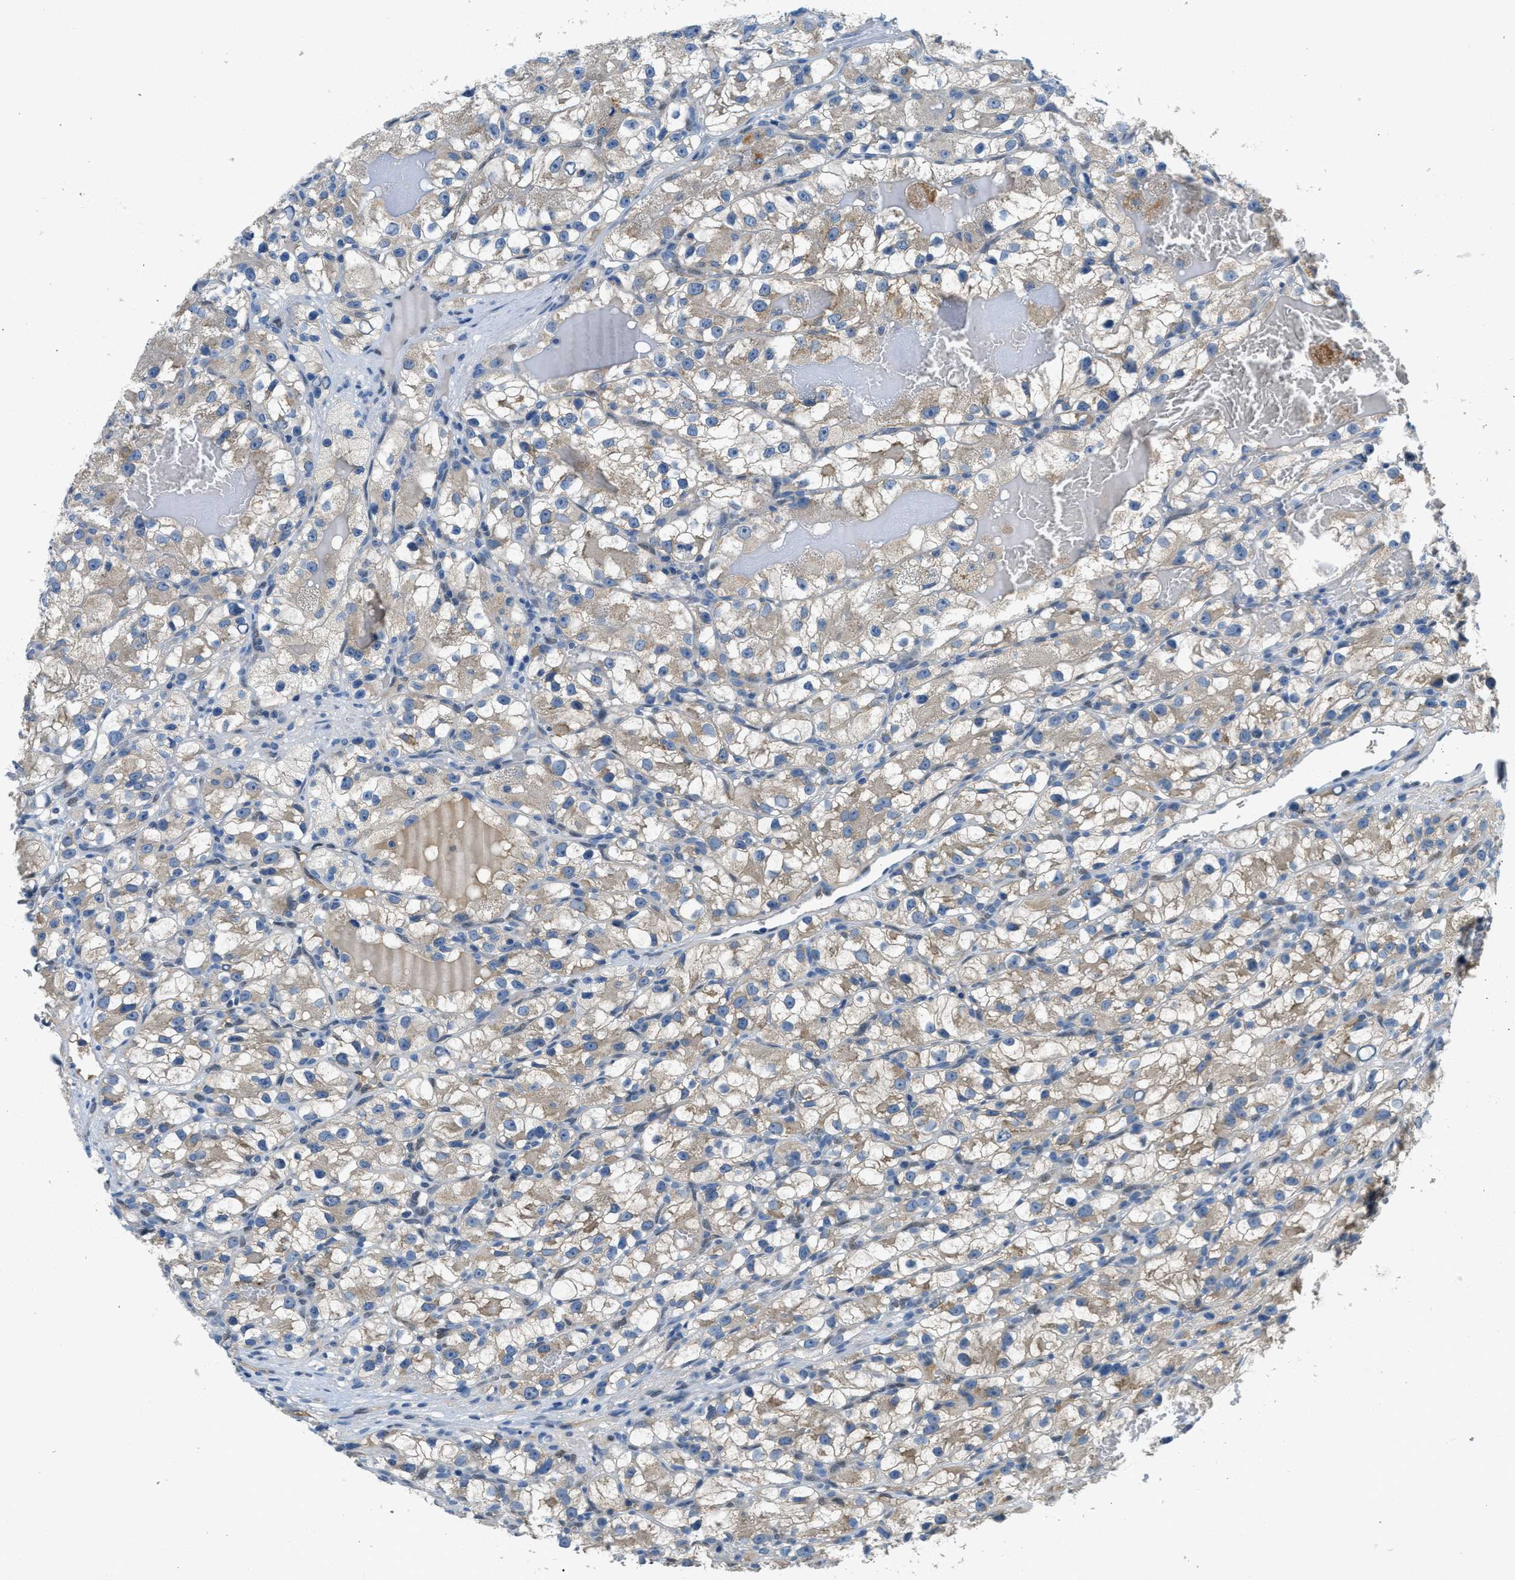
{"staining": {"intensity": "weak", "quantity": "<25%", "location": "cytoplasmic/membranous"}, "tissue": "renal cancer", "cell_type": "Tumor cells", "image_type": "cancer", "snomed": [{"axis": "morphology", "description": "Adenocarcinoma, NOS"}, {"axis": "topography", "description": "Kidney"}], "caption": "IHC image of neoplastic tissue: renal adenocarcinoma stained with DAB exhibits no significant protein expression in tumor cells. (IHC, brightfield microscopy, high magnification).", "gene": "PNKD", "patient": {"sex": "female", "age": 57}}